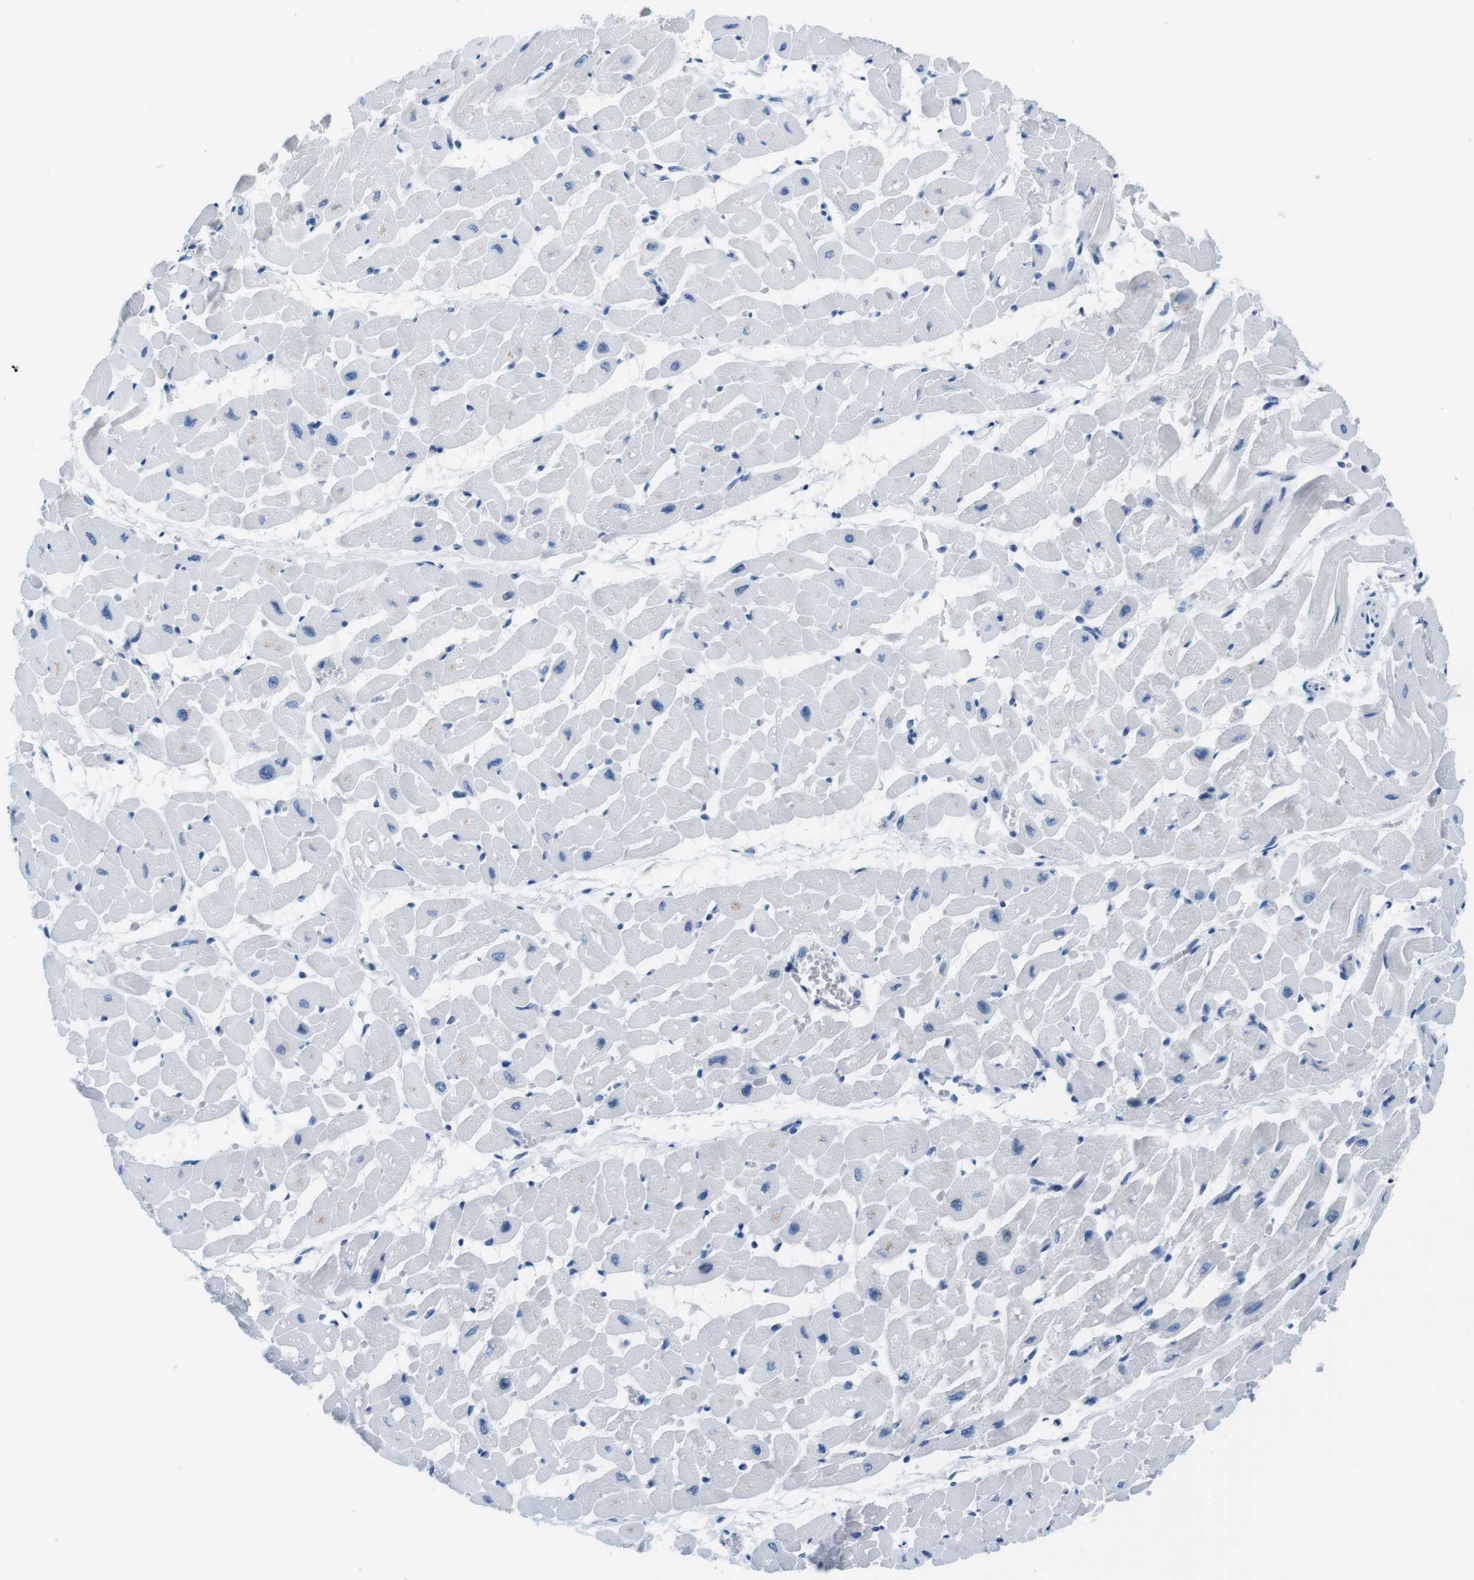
{"staining": {"intensity": "weak", "quantity": "25%-75%", "location": "cytoplasmic/membranous"}, "tissue": "heart muscle", "cell_type": "Cardiomyocytes", "image_type": "normal", "snomed": [{"axis": "morphology", "description": "Normal tissue, NOS"}, {"axis": "topography", "description": "Heart"}], "caption": "Immunohistochemistry (IHC) image of normal heart muscle: heart muscle stained using immunohistochemistry (IHC) displays low levels of weak protein expression localized specifically in the cytoplasmic/membranous of cardiomyocytes, appearing as a cytoplasmic/membranous brown color.", "gene": "EIF2B5", "patient": {"sex": "male", "age": 45}}